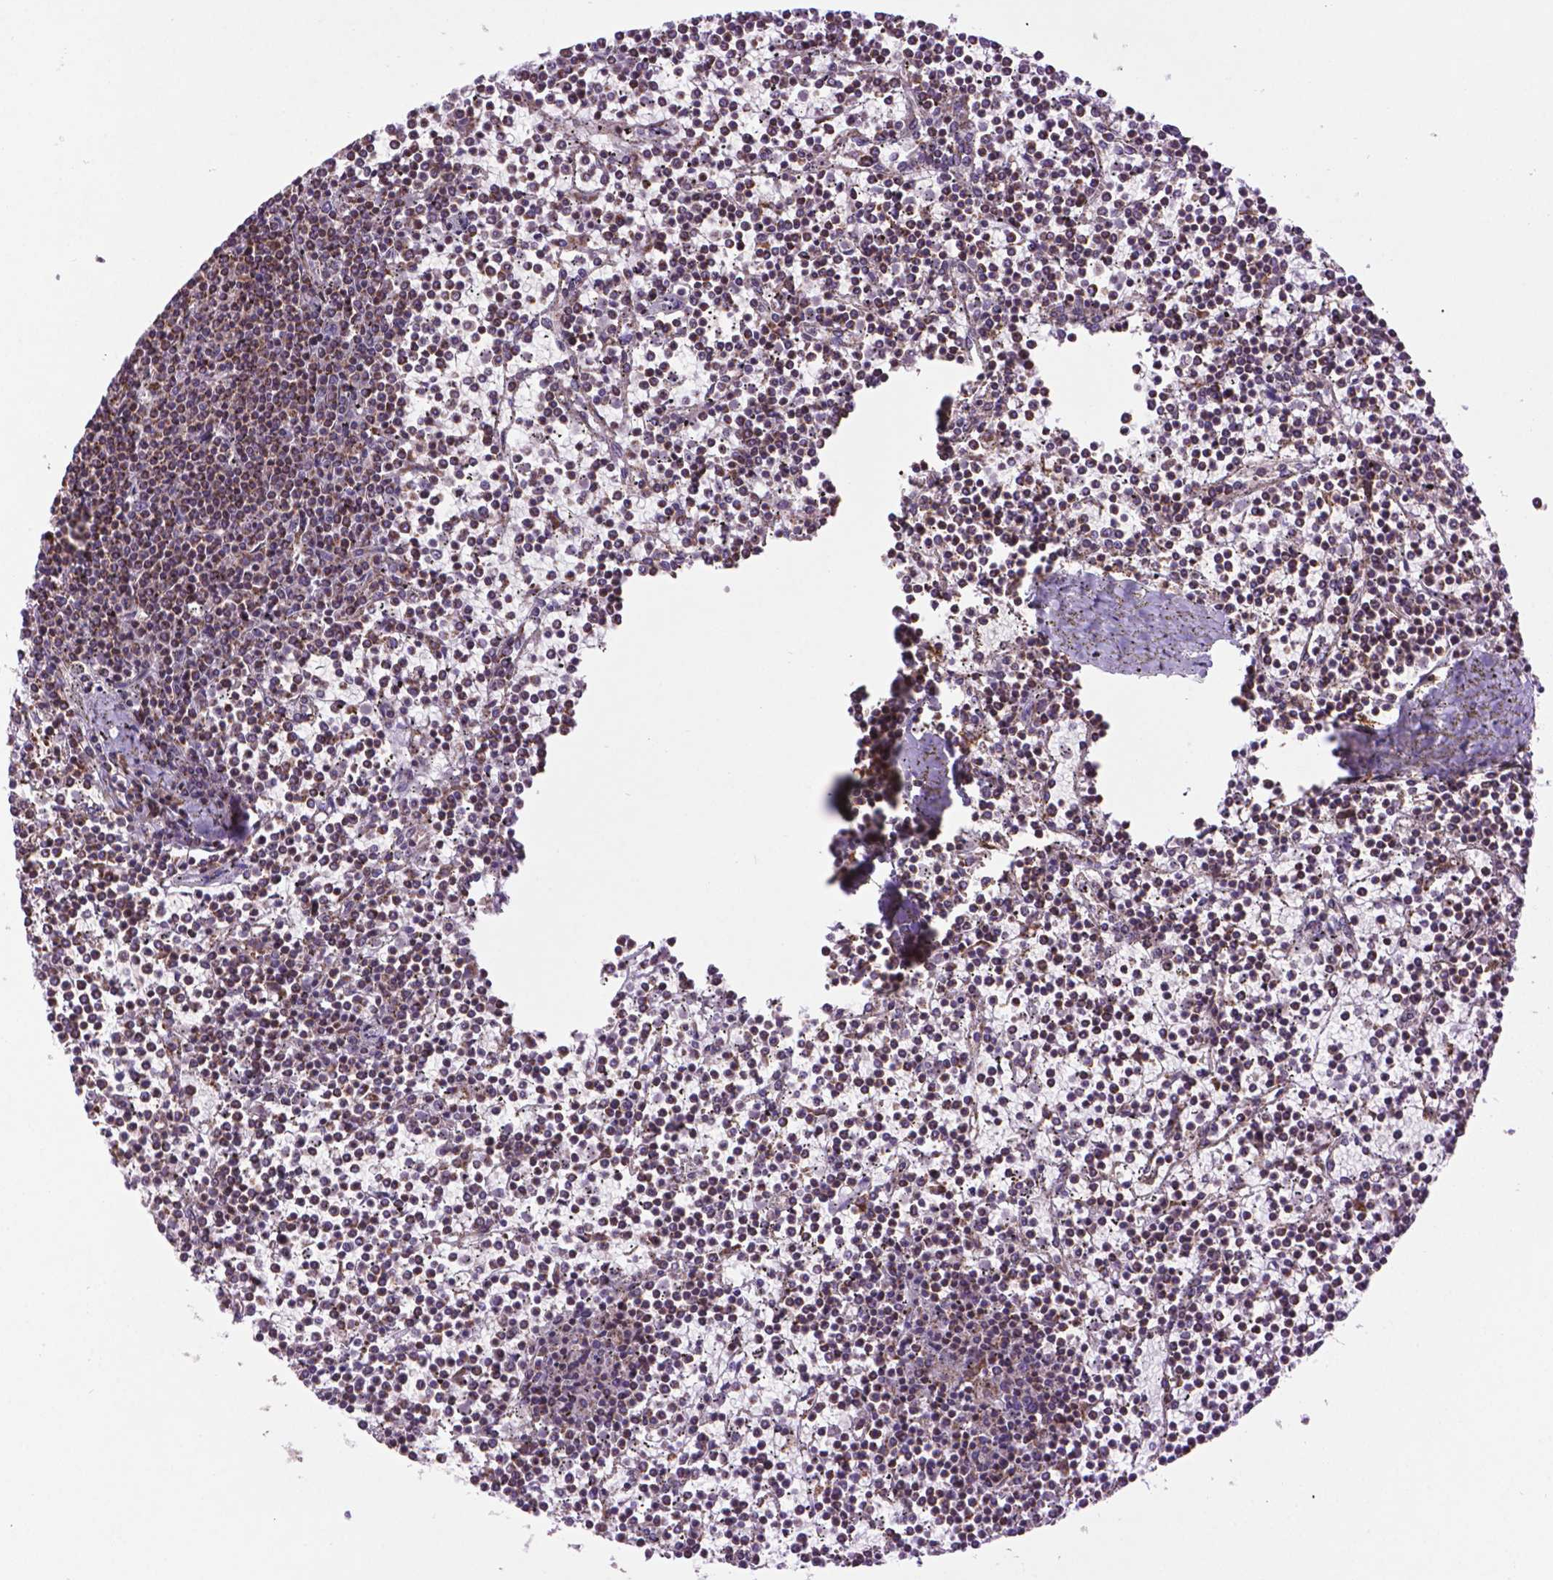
{"staining": {"intensity": "moderate", "quantity": "<25%", "location": "cytoplasmic/membranous"}, "tissue": "lymphoma", "cell_type": "Tumor cells", "image_type": "cancer", "snomed": [{"axis": "morphology", "description": "Malignant lymphoma, non-Hodgkin's type, Low grade"}, {"axis": "topography", "description": "Spleen"}], "caption": "Lymphoma stained with DAB immunohistochemistry (IHC) exhibits low levels of moderate cytoplasmic/membranous expression in approximately <25% of tumor cells.", "gene": "PYCR3", "patient": {"sex": "female", "age": 19}}